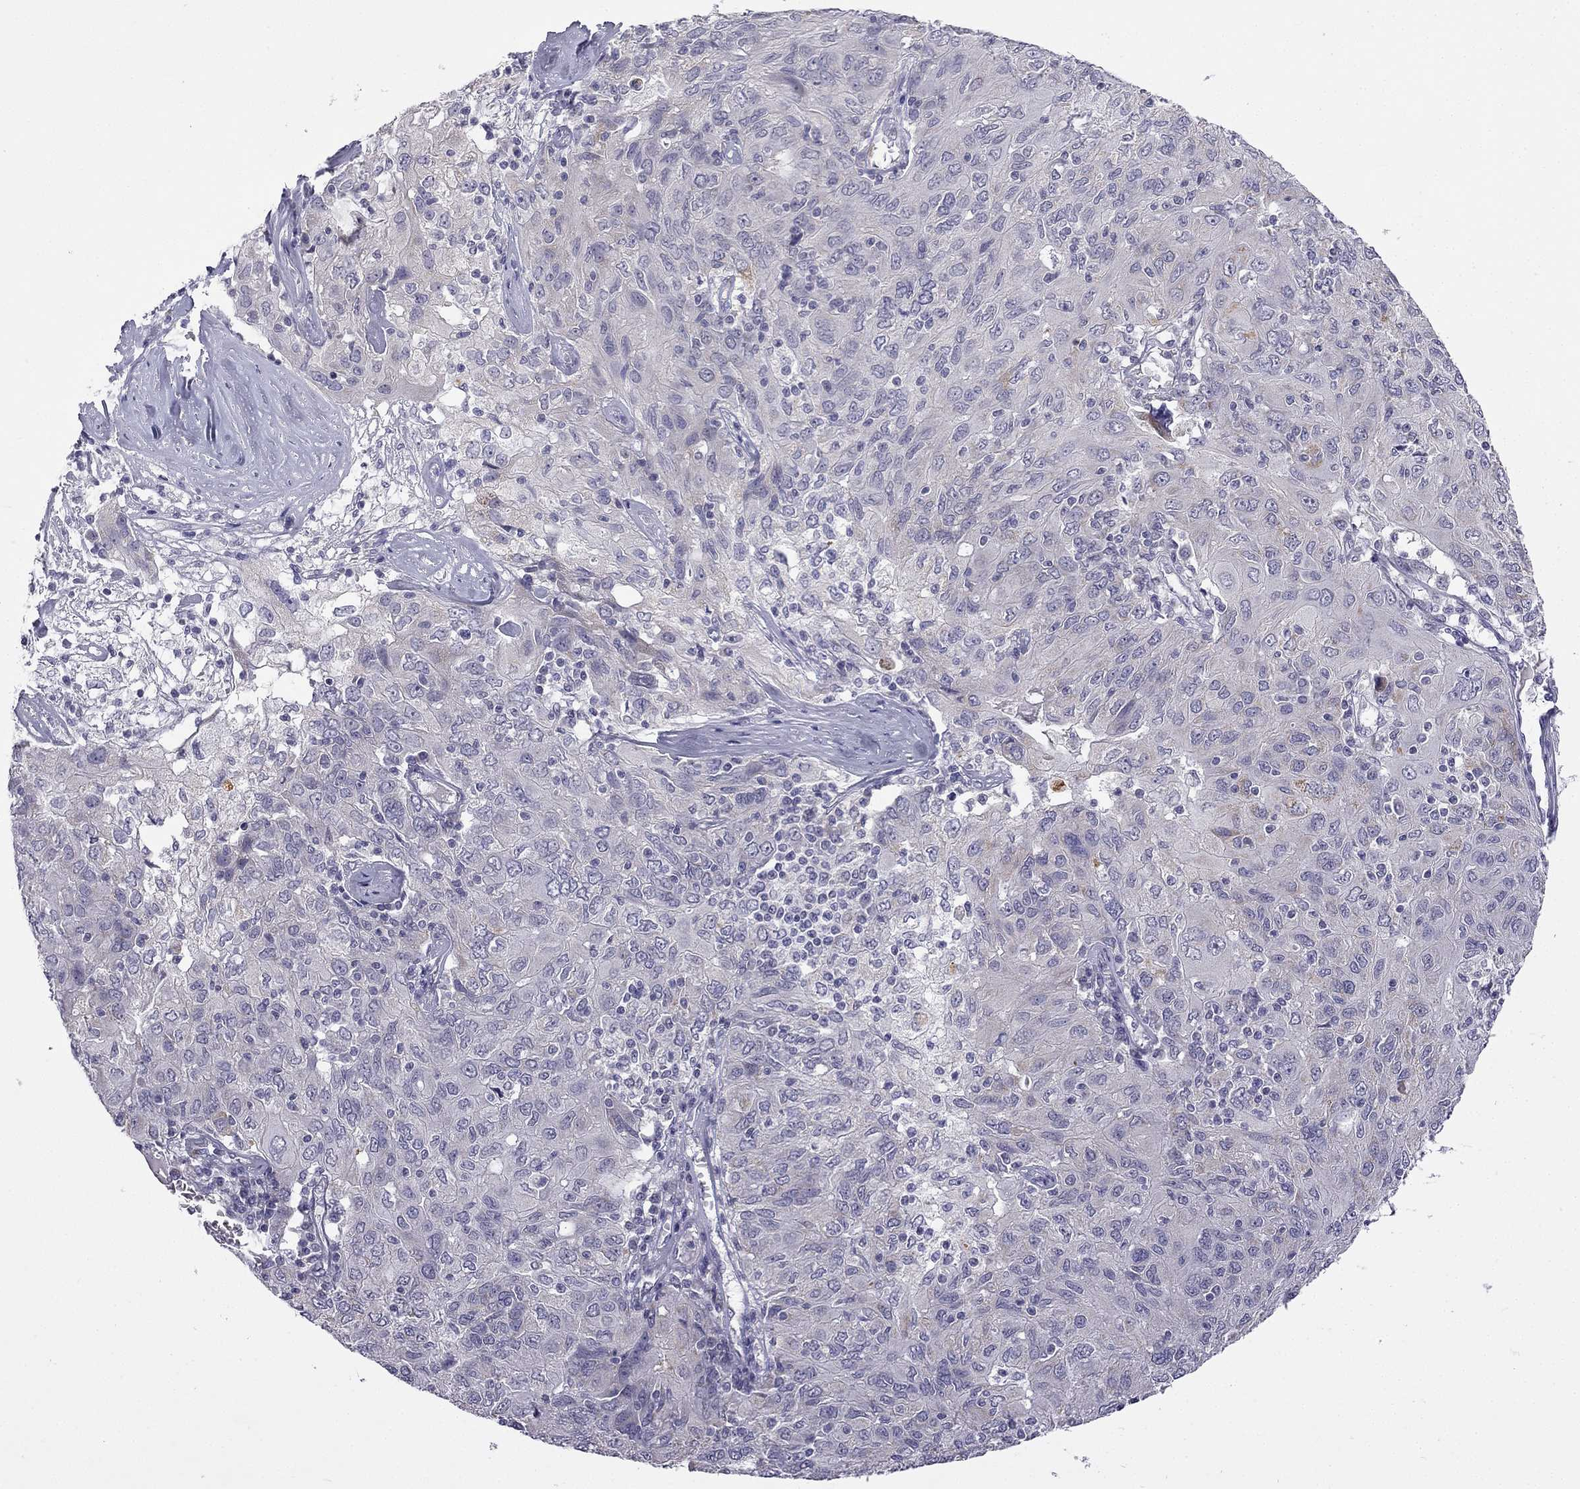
{"staining": {"intensity": "negative", "quantity": "none", "location": "none"}, "tissue": "ovarian cancer", "cell_type": "Tumor cells", "image_type": "cancer", "snomed": [{"axis": "morphology", "description": "Carcinoma, endometroid"}, {"axis": "topography", "description": "Ovary"}], "caption": "Immunohistochemistry (IHC) histopathology image of neoplastic tissue: ovarian cancer (endometroid carcinoma) stained with DAB (3,3'-diaminobenzidine) demonstrates no significant protein positivity in tumor cells.", "gene": "C5orf49", "patient": {"sex": "female", "age": 50}}